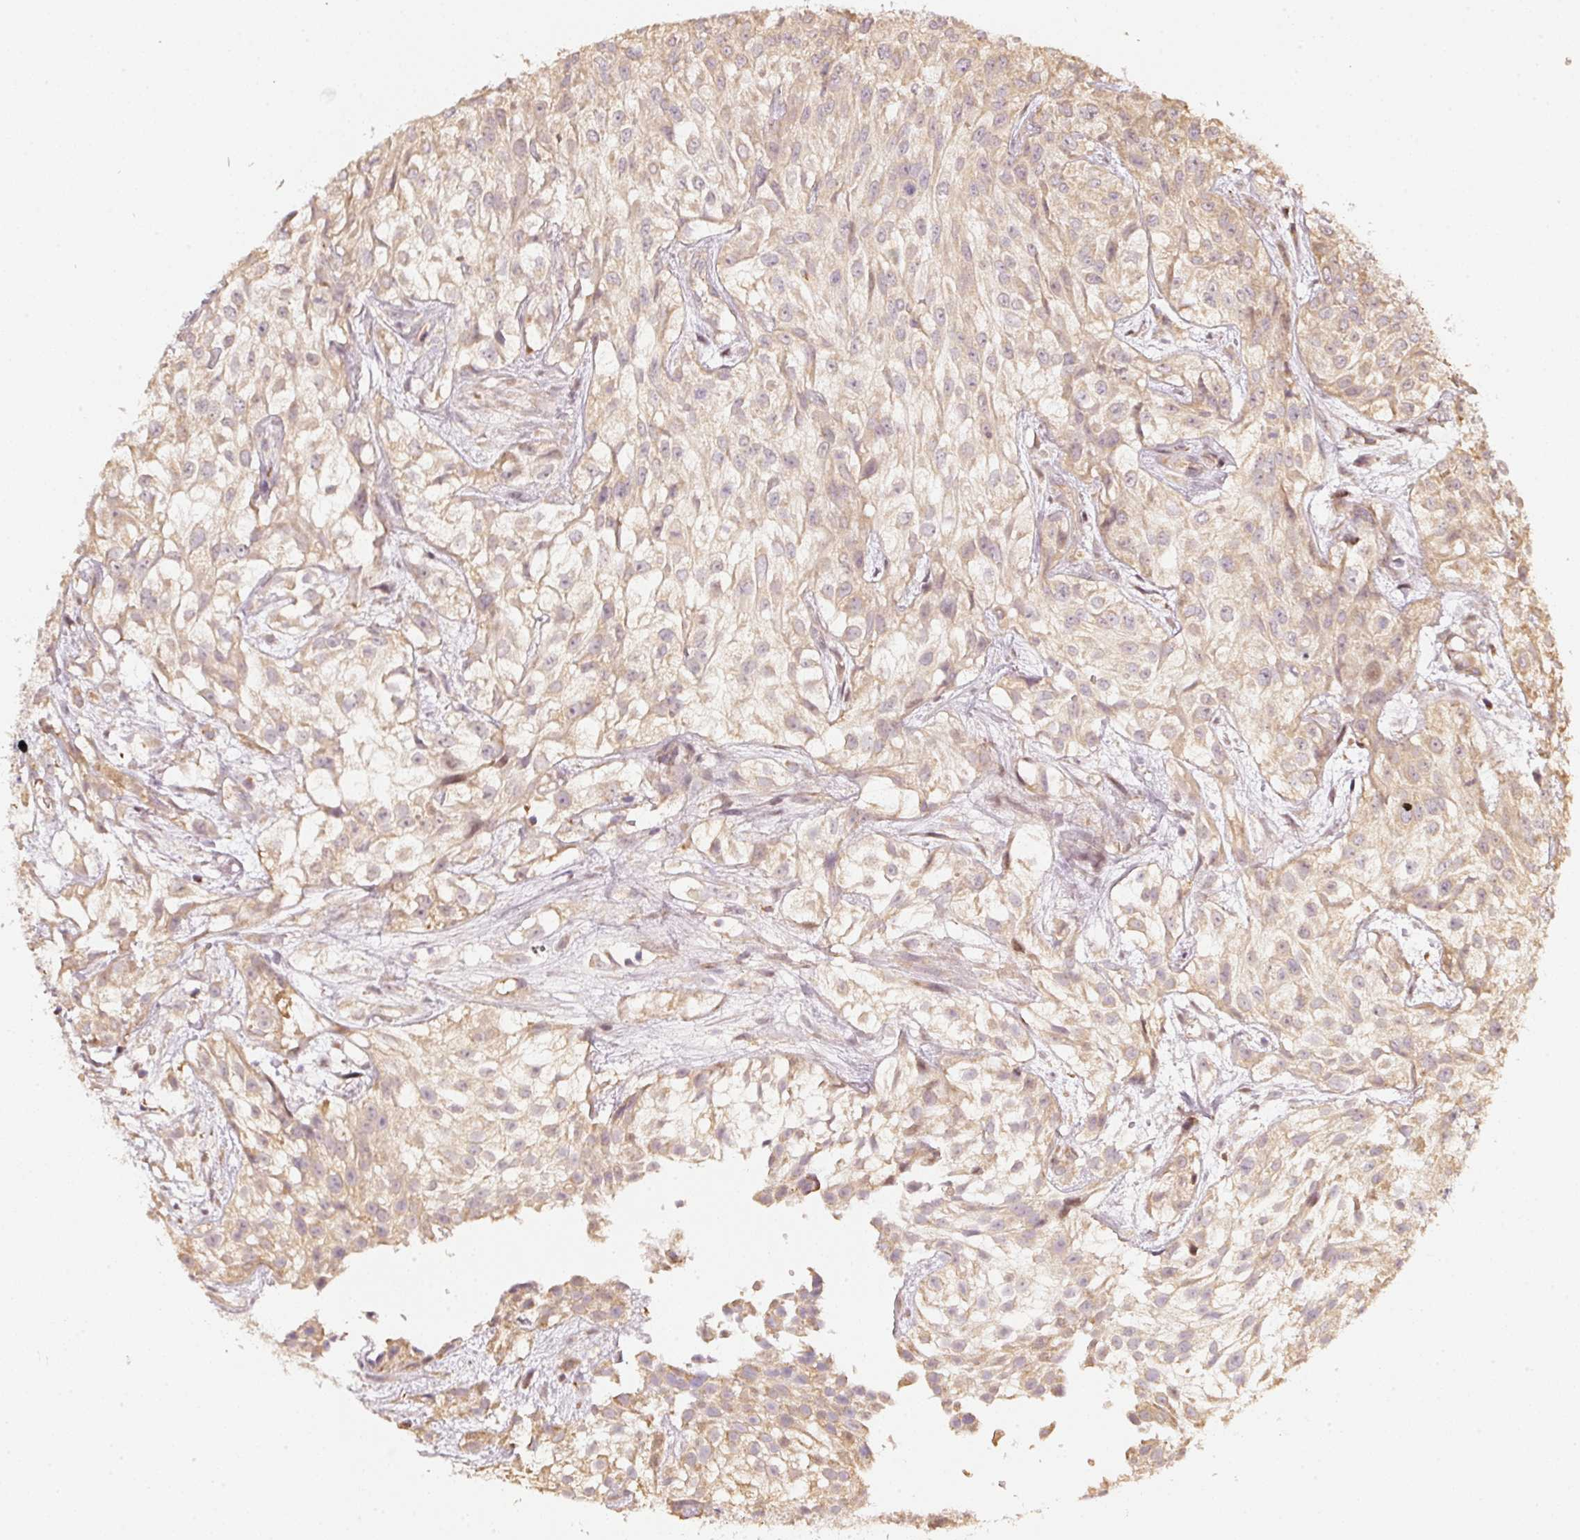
{"staining": {"intensity": "weak", "quantity": "25%-75%", "location": "cytoplasmic/membranous"}, "tissue": "urothelial cancer", "cell_type": "Tumor cells", "image_type": "cancer", "snomed": [{"axis": "morphology", "description": "Urothelial carcinoma, High grade"}, {"axis": "topography", "description": "Urinary bladder"}], "caption": "Protein expression analysis of urothelial cancer demonstrates weak cytoplasmic/membranous expression in approximately 25%-75% of tumor cells.", "gene": "RAB35", "patient": {"sex": "male", "age": 56}}